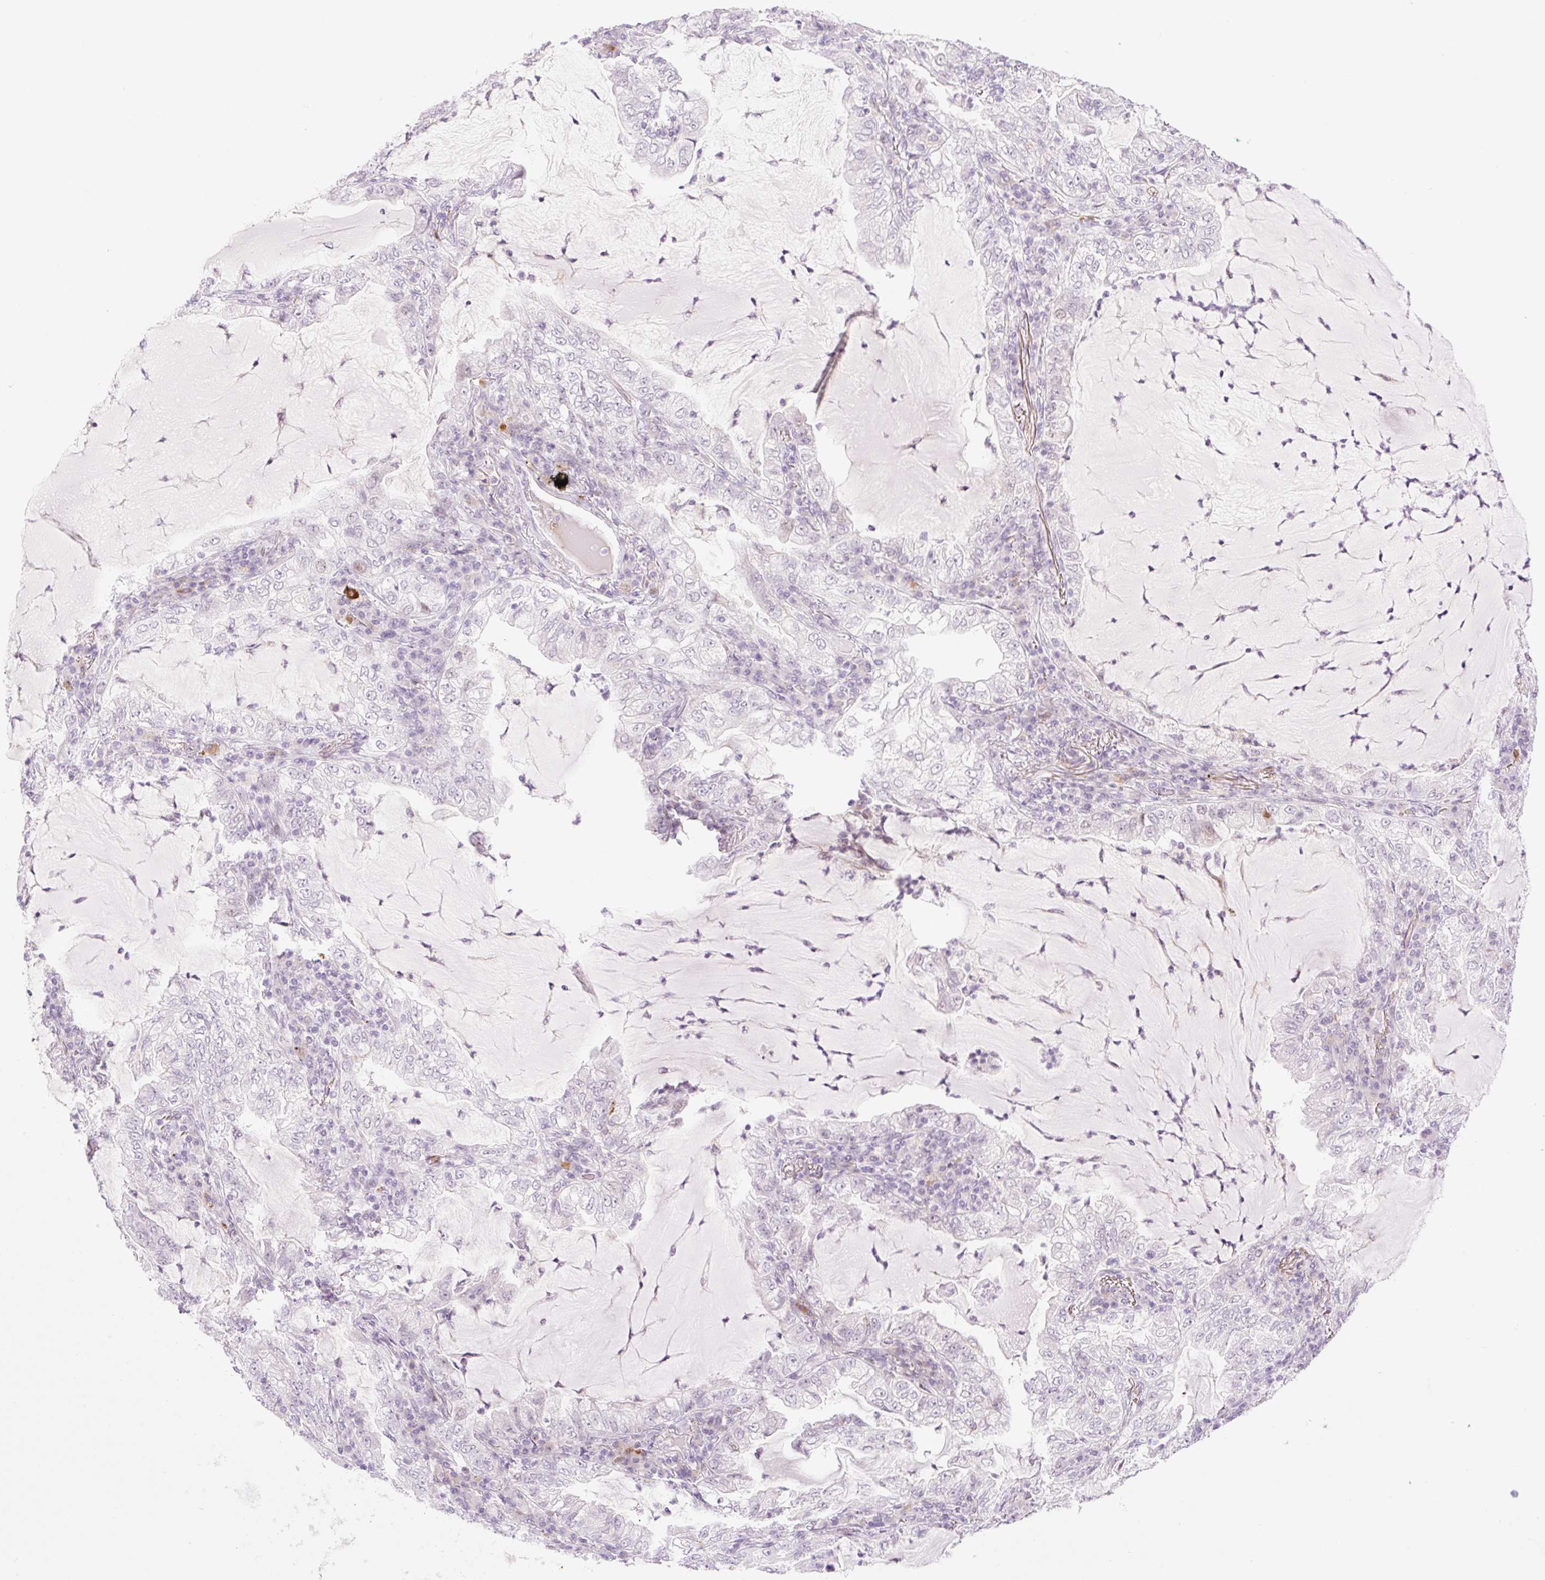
{"staining": {"intensity": "negative", "quantity": "none", "location": "none"}, "tissue": "lung cancer", "cell_type": "Tumor cells", "image_type": "cancer", "snomed": [{"axis": "morphology", "description": "Adenocarcinoma, NOS"}, {"axis": "topography", "description": "Lung"}], "caption": "Lung adenocarcinoma was stained to show a protein in brown. There is no significant expression in tumor cells.", "gene": "SPRYD4", "patient": {"sex": "female", "age": 73}}